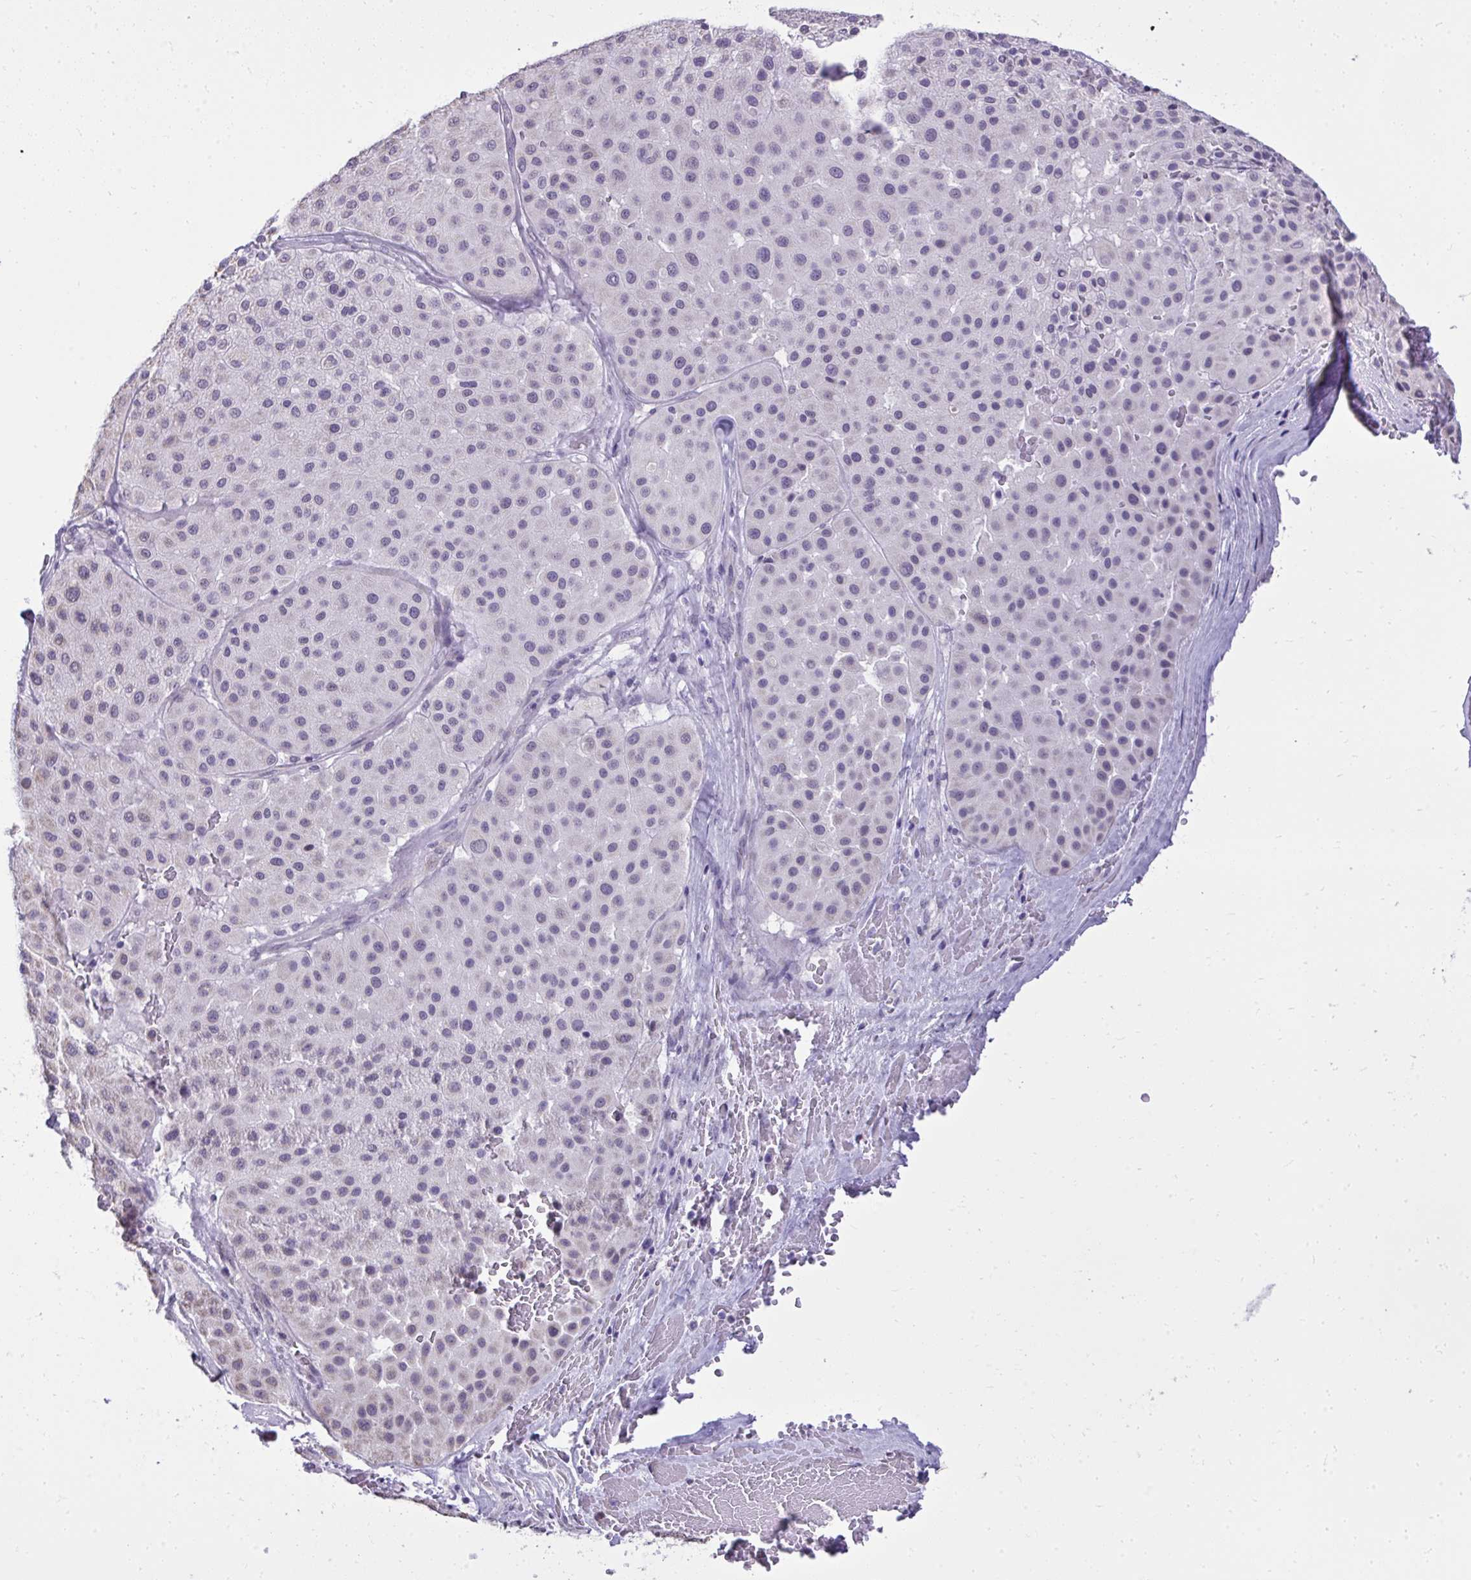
{"staining": {"intensity": "negative", "quantity": "none", "location": "none"}, "tissue": "melanoma", "cell_type": "Tumor cells", "image_type": "cancer", "snomed": [{"axis": "morphology", "description": "Malignant melanoma, Metastatic site"}, {"axis": "topography", "description": "Smooth muscle"}], "caption": "A micrograph of human melanoma is negative for staining in tumor cells.", "gene": "NPPA", "patient": {"sex": "male", "age": 41}}